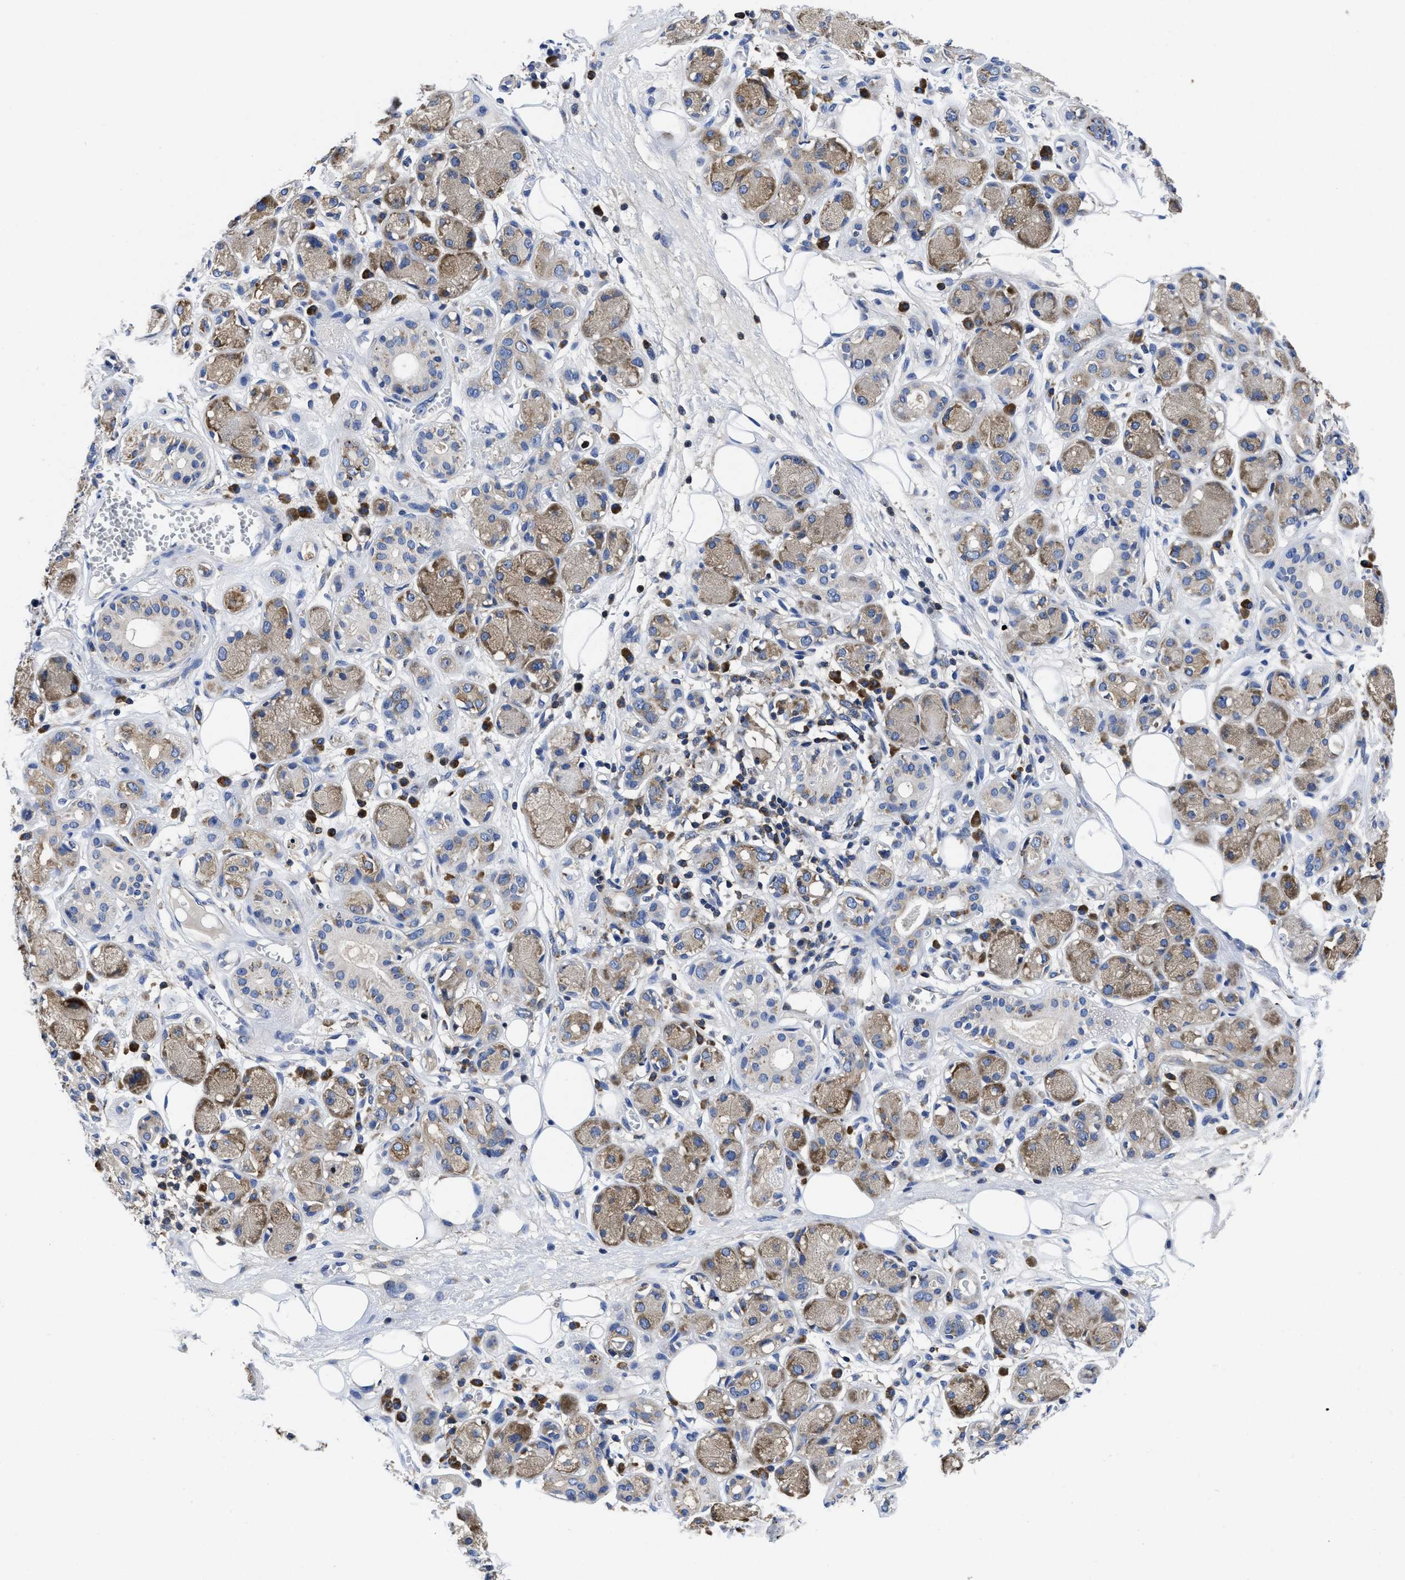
{"staining": {"intensity": "negative", "quantity": "none", "location": "none"}, "tissue": "adipose tissue", "cell_type": "Adipocytes", "image_type": "normal", "snomed": [{"axis": "morphology", "description": "Normal tissue, NOS"}, {"axis": "morphology", "description": "Inflammation, NOS"}, {"axis": "topography", "description": "Salivary gland"}, {"axis": "topography", "description": "Peripheral nerve tissue"}], "caption": "Immunohistochemistry (IHC) image of unremarkable adipose tissue: human adipose tissue stained with DAB (3,3'-diaminobenzidine) demonstrates no significant protein expression in adipocytes.", "gene": "YARS1", "patient": {"sex": "female", "age": 75}}